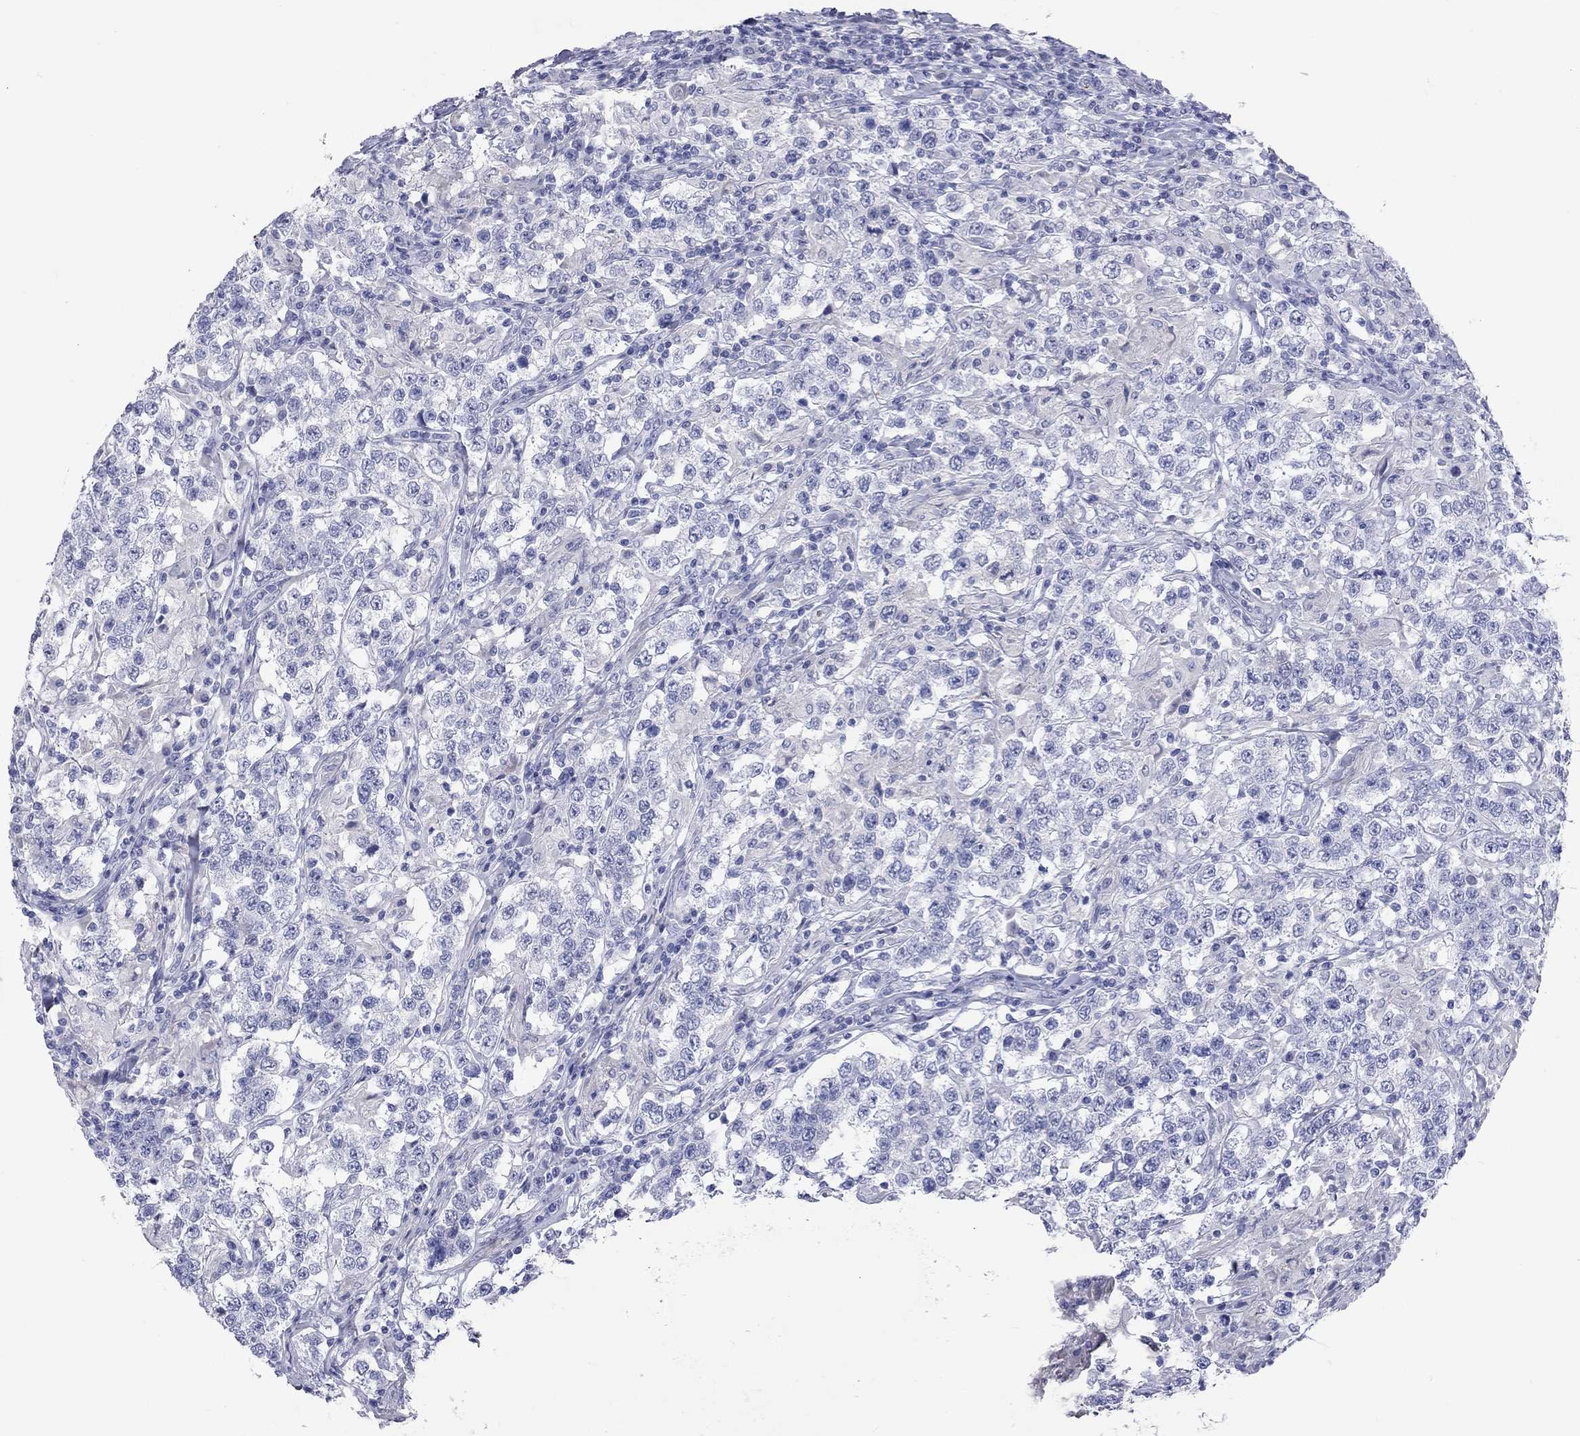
{"staining": {"intensity": "negative", "quantity": "none", "location": "none"}, "tissue": "testis cancer", "cell_type": "Tumor cells", "image_type": "cancer", "snomed": [{"axis": "morphology", "description": "Seminoma, NOS"}, {"axis": "morphology", "description": "Carcinoma, Embryonal, NOS"}, {"axis": "topography", "description": "Testis"}], "caption": "Image shows no significant protein positivity in tumor cells of testis embryonal carcinoma.", "gene": "PCDHGC5", "patient": {"sex": "male", "age": 41}}